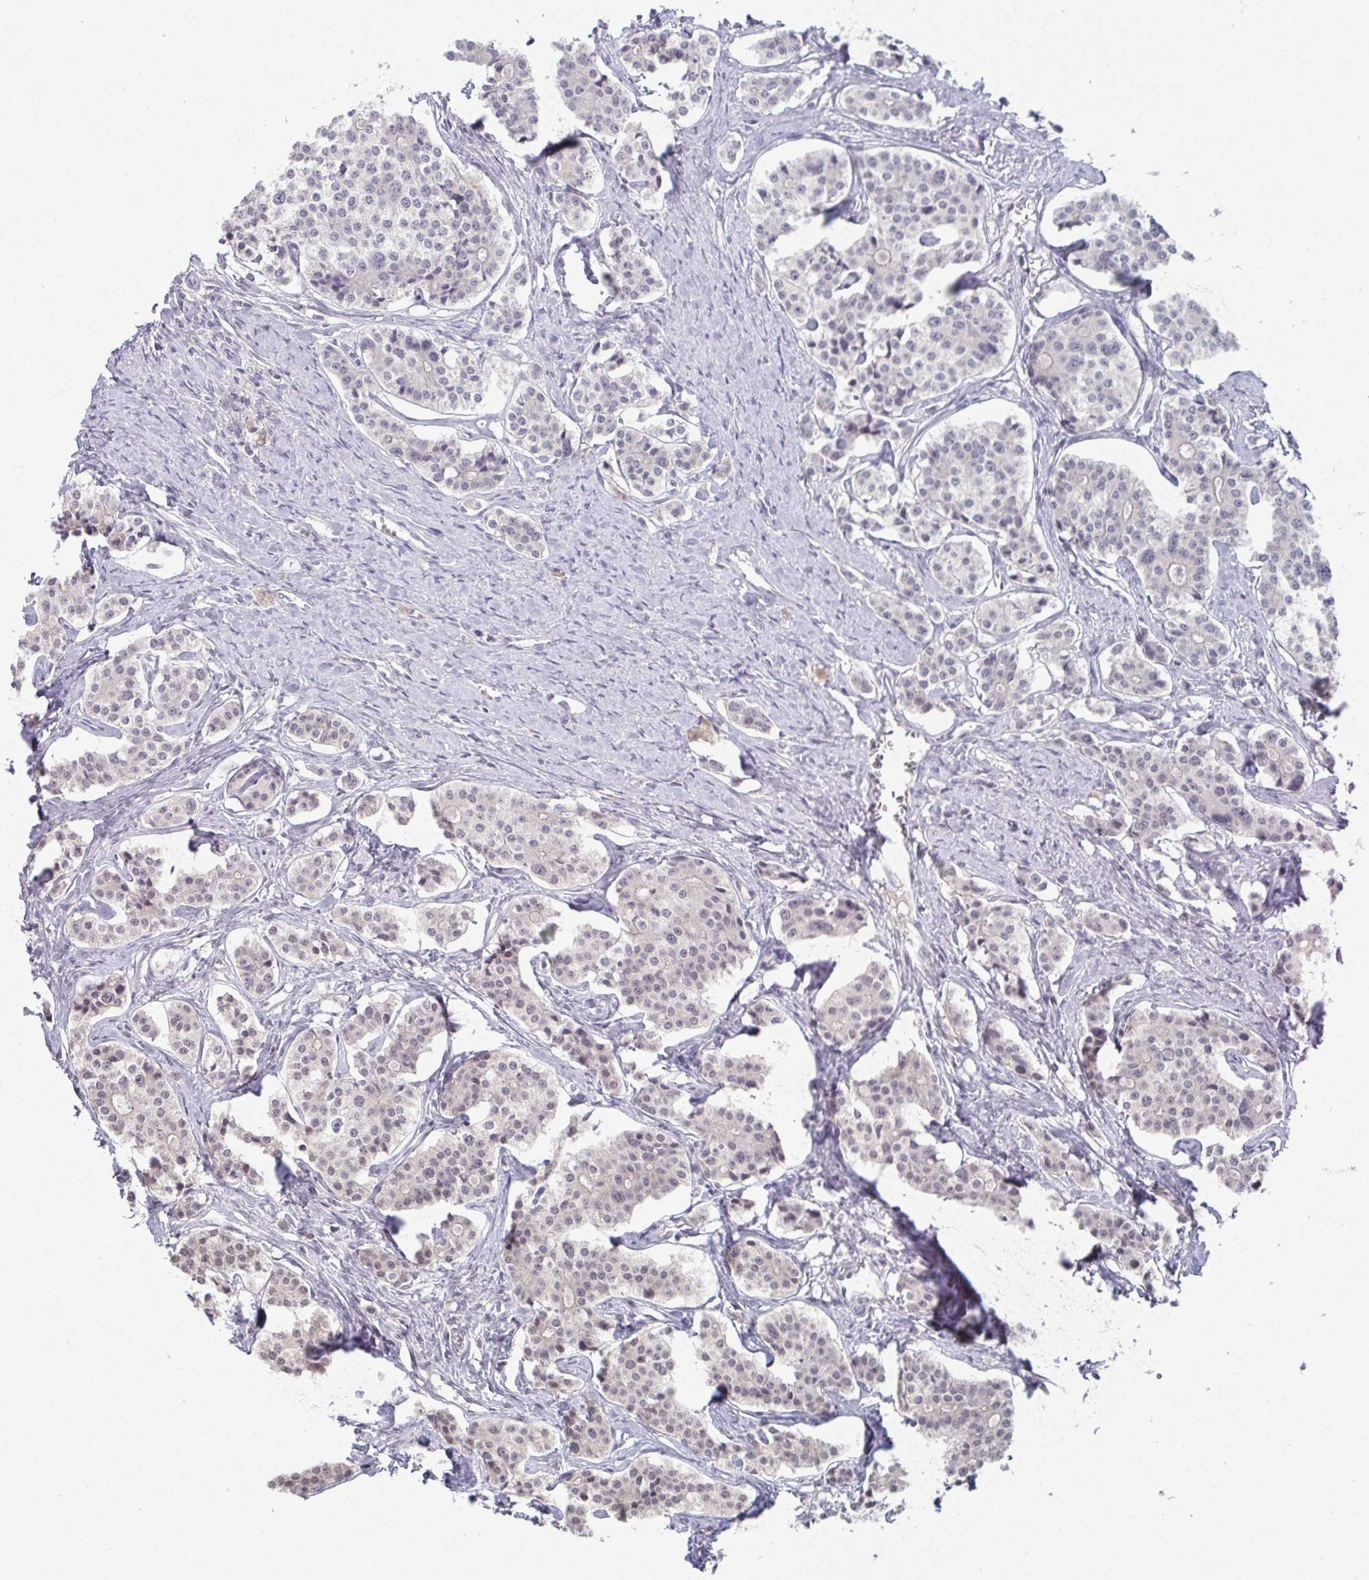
{"staining": {"intensity": "negative", "quantity": "none", "location": "none"}, "tissue": "carcinoid", "cell_type": "Tumor cells", "image_type": "cancer", "snomed": [{"axis": "morphology", "description": "Carcinoid, malignant, NOS"}, {"axis": "topography", "description": "Small intestine"}], "caption": "Immunohistochemistry of human malignant carcinoid exhibits no expression in tumor cells.", "gene": "ZNF214", "patient": {"sex": "male", "age": 63}}